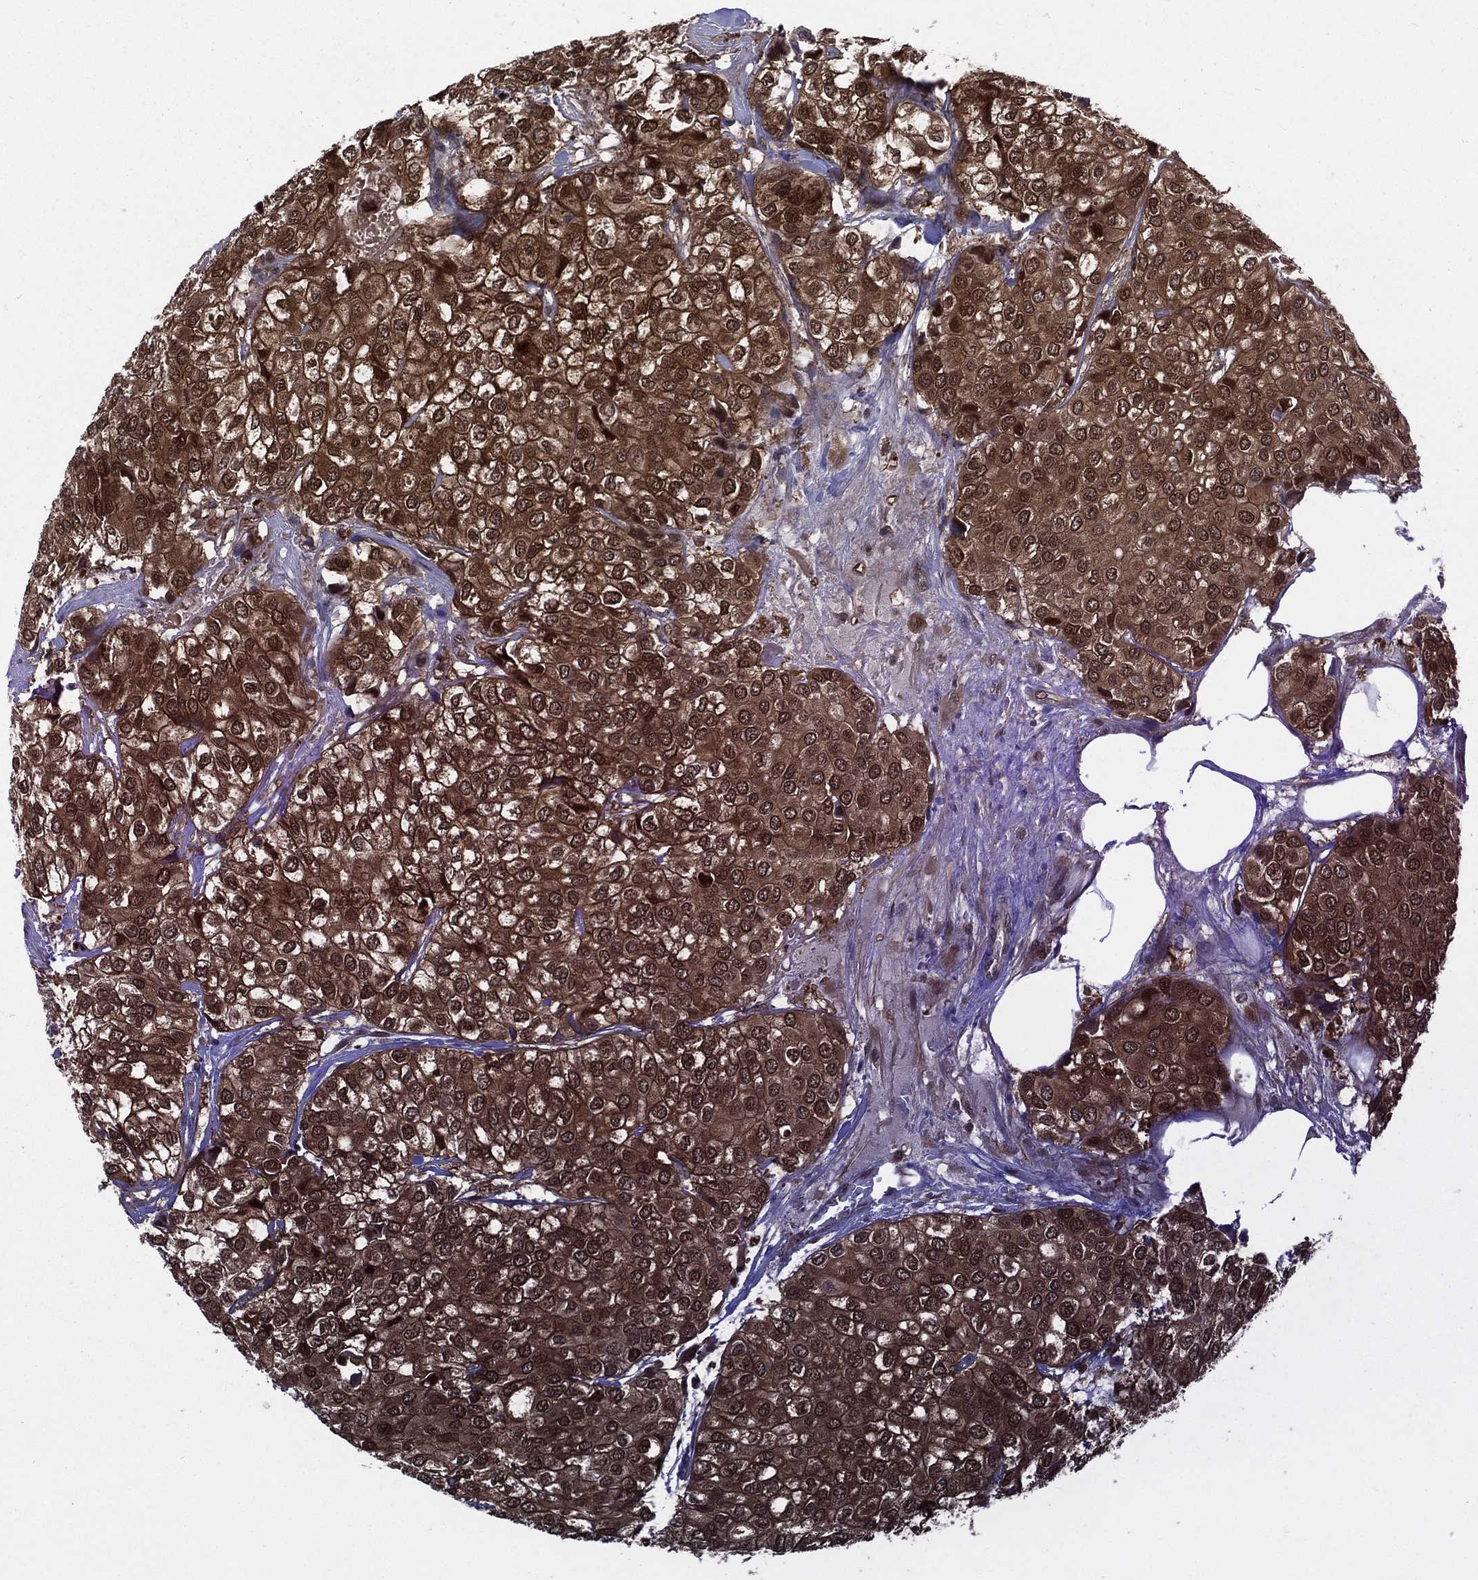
{"staining": {"intensity": "strong", "quantity": ">75%", "location": "cytoplasmic/membranous,nuclear"}, "tissue": "urothelial cancer", "cell_type": "Tumor cells", "image_type": "cancer", "snomed": [{"axis": "morphology", "description": "Urothelial carcinoma, High grade"}, {"axis": "topography", "description": "Urinary bladder"}], "caption": "This image demonstrates urothelial cancer stained with immunohistochemistry (IHC) to label a protein in brown. The cytoplasmic/membranous and nuclear of tumor cells show strong positivity for the protein. Nuclei are counter-stained blue.", "gene": "MTAP", "patient": {"sex": "male", "age": 73}}